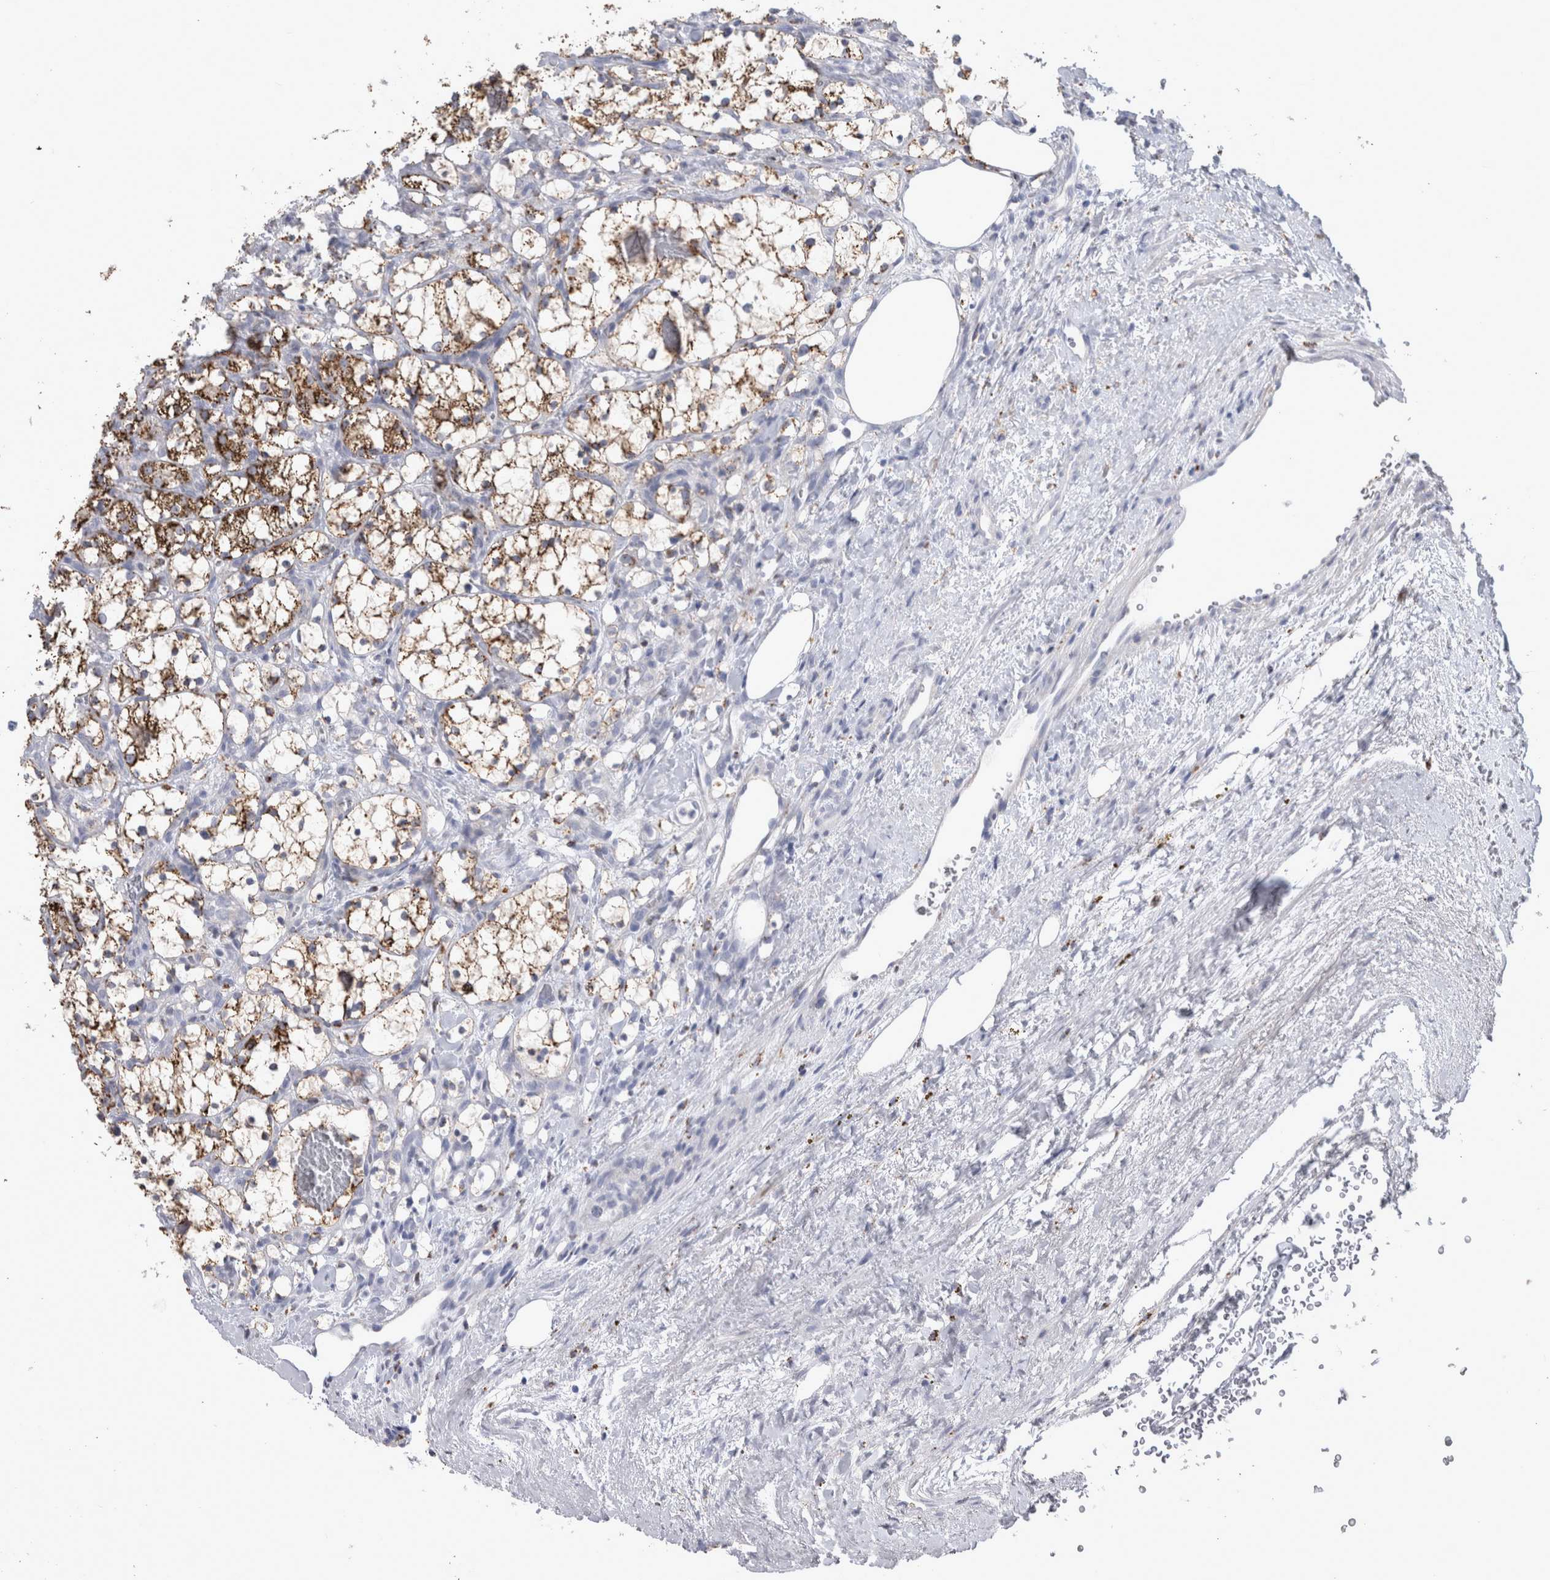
{"staining": {"intensity": "moderate", "quantity": "25%-75%", "location": "cytoplasmic/membranous"}, "tissue": "renal cancer", "cell_type": "Tumor cells", "image_type": "cancer", "snomed": [{"axis": "morphology", "description": "Adenocarcinoma, NOS"}, {"axis": "topography", "description": "Kidney"}], "caption": "Adenocarcinoma (renal) tissue shows moderate cytoplasmic/membranous expression in about 25%-75% of tumor cells, visualized by immunohistochemistry.", "gene": "GATM", "patient": {"sex": "female", "age": 57}}